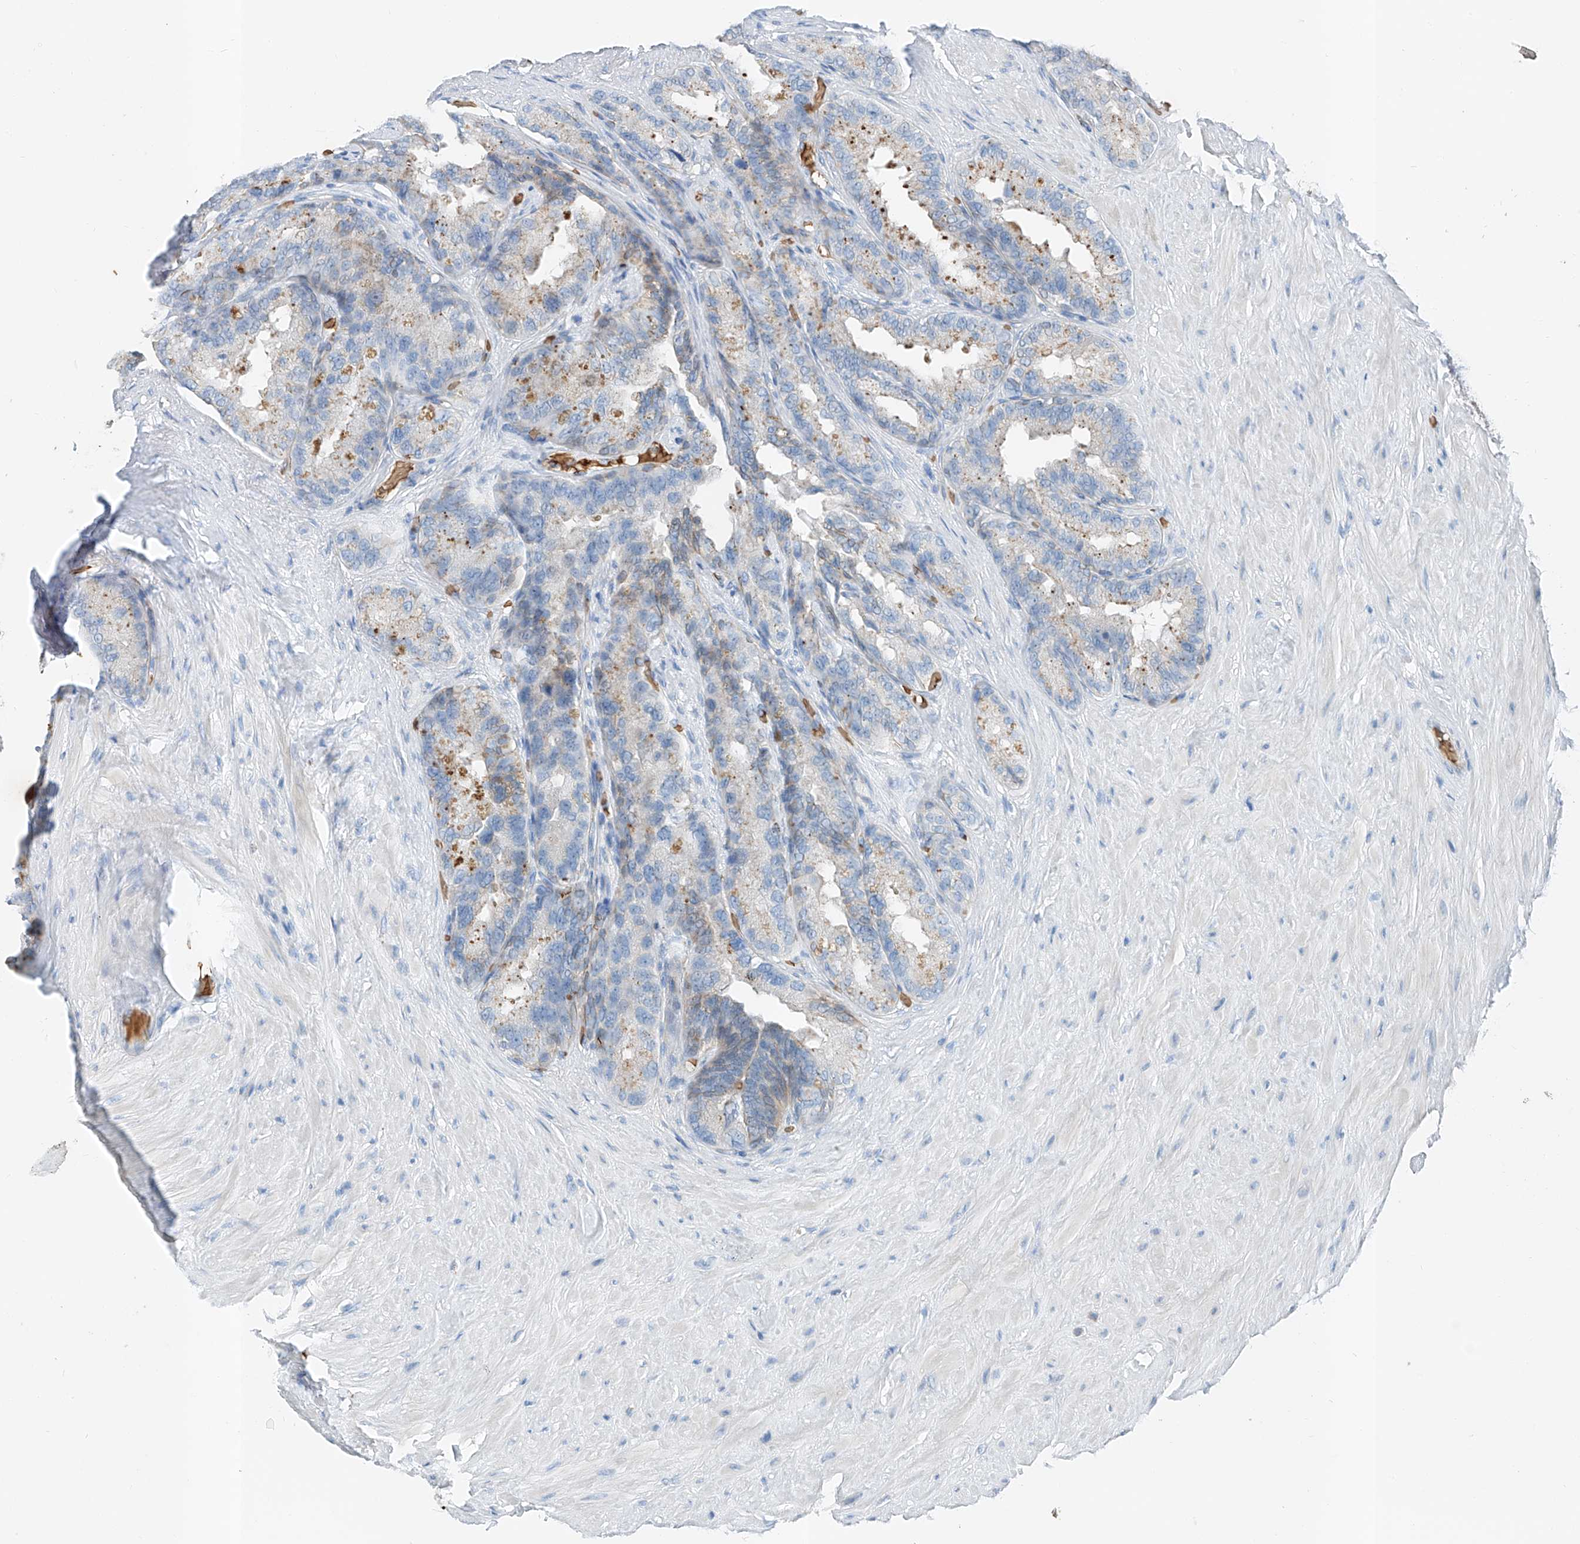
{"staining": {"intensity": "weak", "quantity": "<25%", "location": "cytoplasmic/membranous"}, "tissue": "seminal vesicle", "cell_type": "Glandular cells", "image_type": "normal", "snomed": [{"axis": "morphology", "description": "Normal tissue, NOS"}, {"axis": "topography", "description": "Seminal veicle"}], "caption": "The photomicrograph reveals no significant expression in glandular cells of seminal vesicle.", "gene": "PRSS23", "patient": {"sex": "male", "age": 80}}